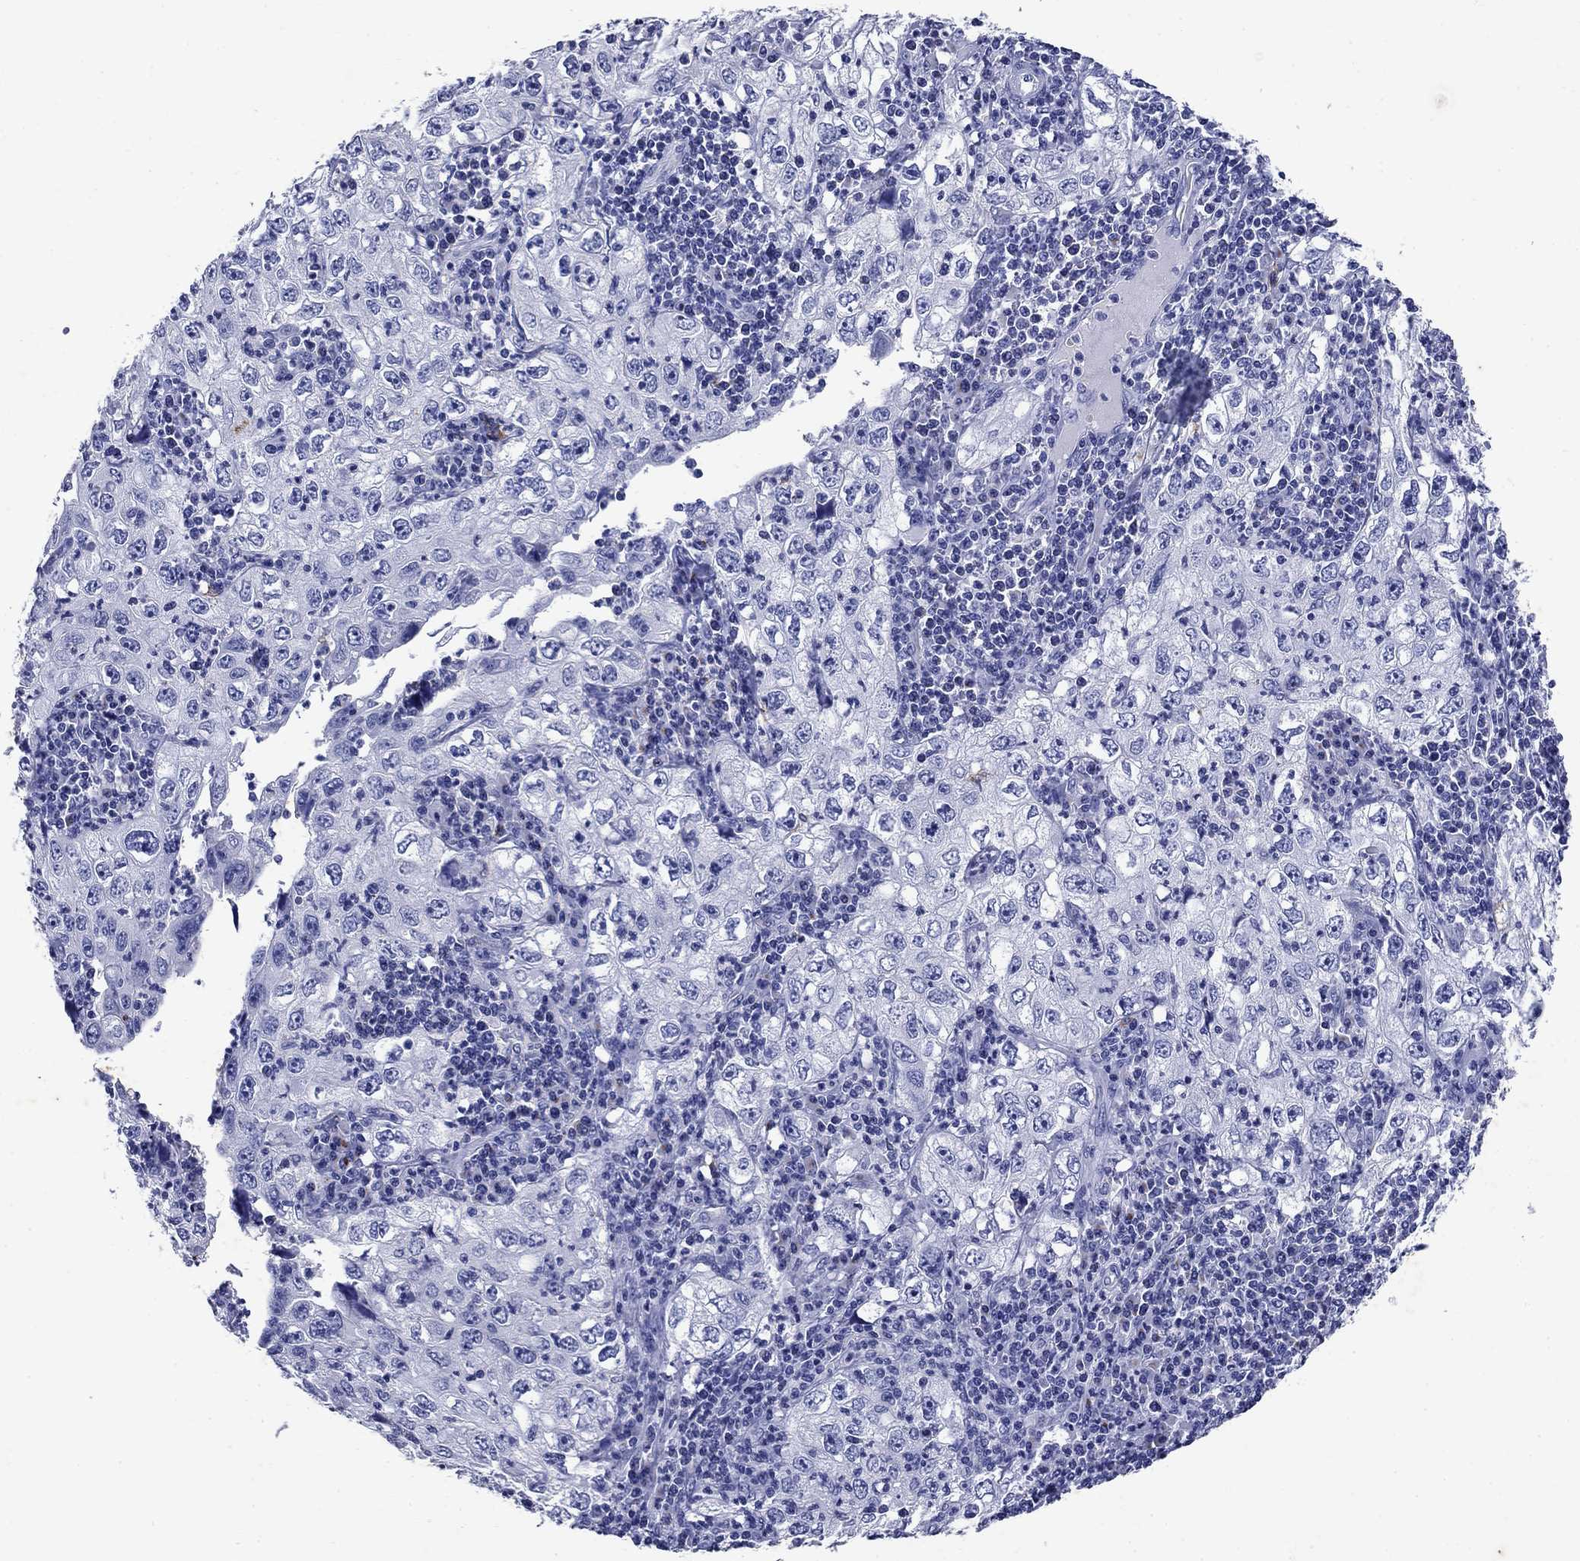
{"staining": {"intensity": "negative", "quantity": "none", "location": "none"}, "tissue": "cervical cancer", "cell_type": "Tumor cells", "image_type": "cancer", "snomed": [{"axis": "morphology", "description": "Squamous cell carcinoma, NOS"}, {"axis": "topography", "description": "Cervix"}], "caption": "Immunohistochemistry (IHC) photomicrograph of neoplastic tissue: human cervical cancer stained with DAB (3,3'-diaminobenzidine) shows no significant protein expression in tumor cells.", "gene": "CD1A", "patient": {"sex": "female", "age": 24}}